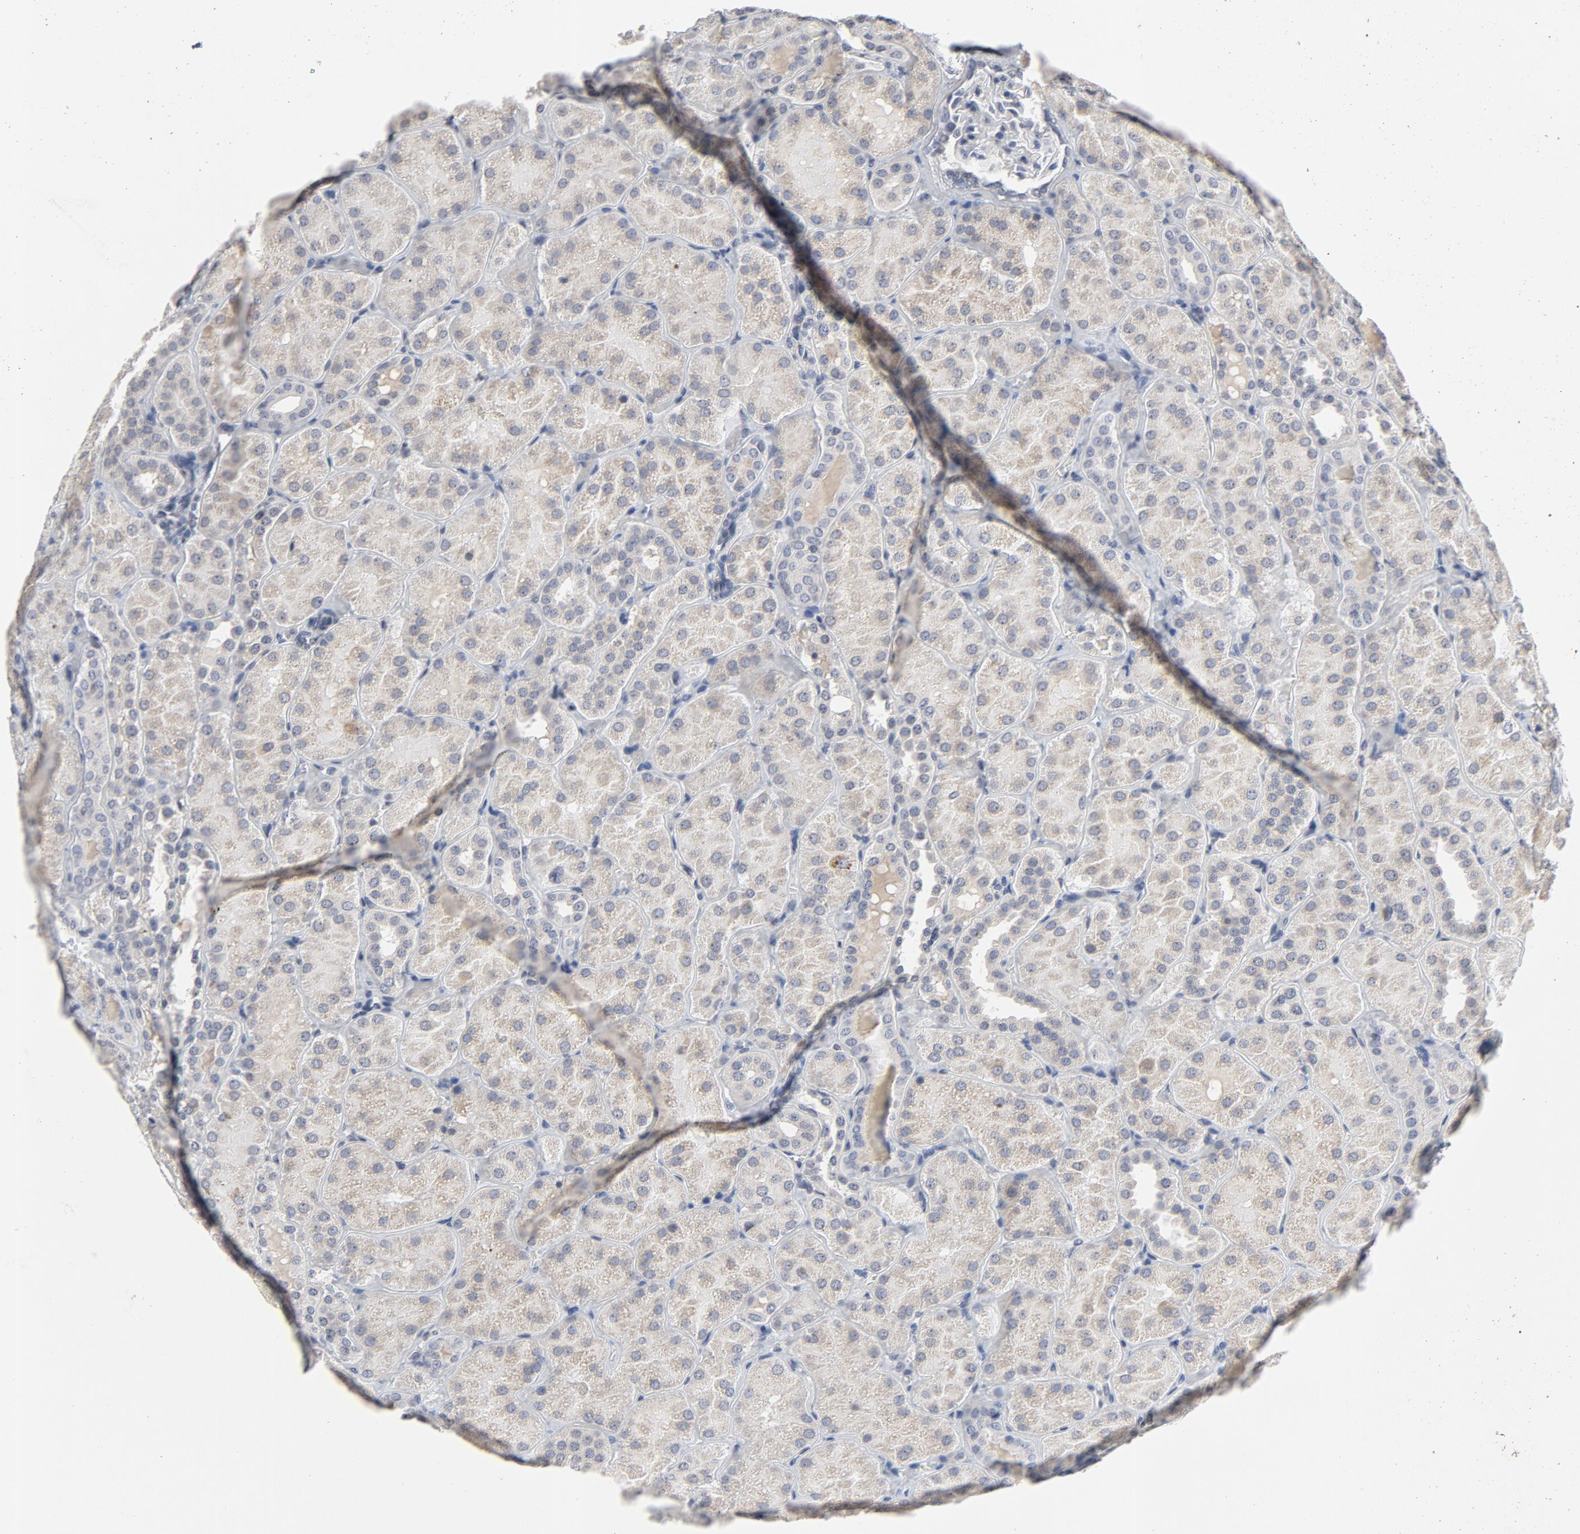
{"staining": {"intensity": "negative", "quantity": "none", "location": "none"}, "tissue": "kidney", "cell_type": "Cells in glomeruli", "image_type": "normal", "snomed": [{"axis": "morphology", "description": "Normal tissue, NOS"}, {"axis": "topography", "description": "Kidney"}], "caption": "IHC histopathology image of unremarkable kidney: kidney stained with DAB (3,3'-diaminobenzidine) displays no significant protein expression in cells in glomeruli.", "gene": "TCL1A", "patient": {"sex": "male", "age": 28}}